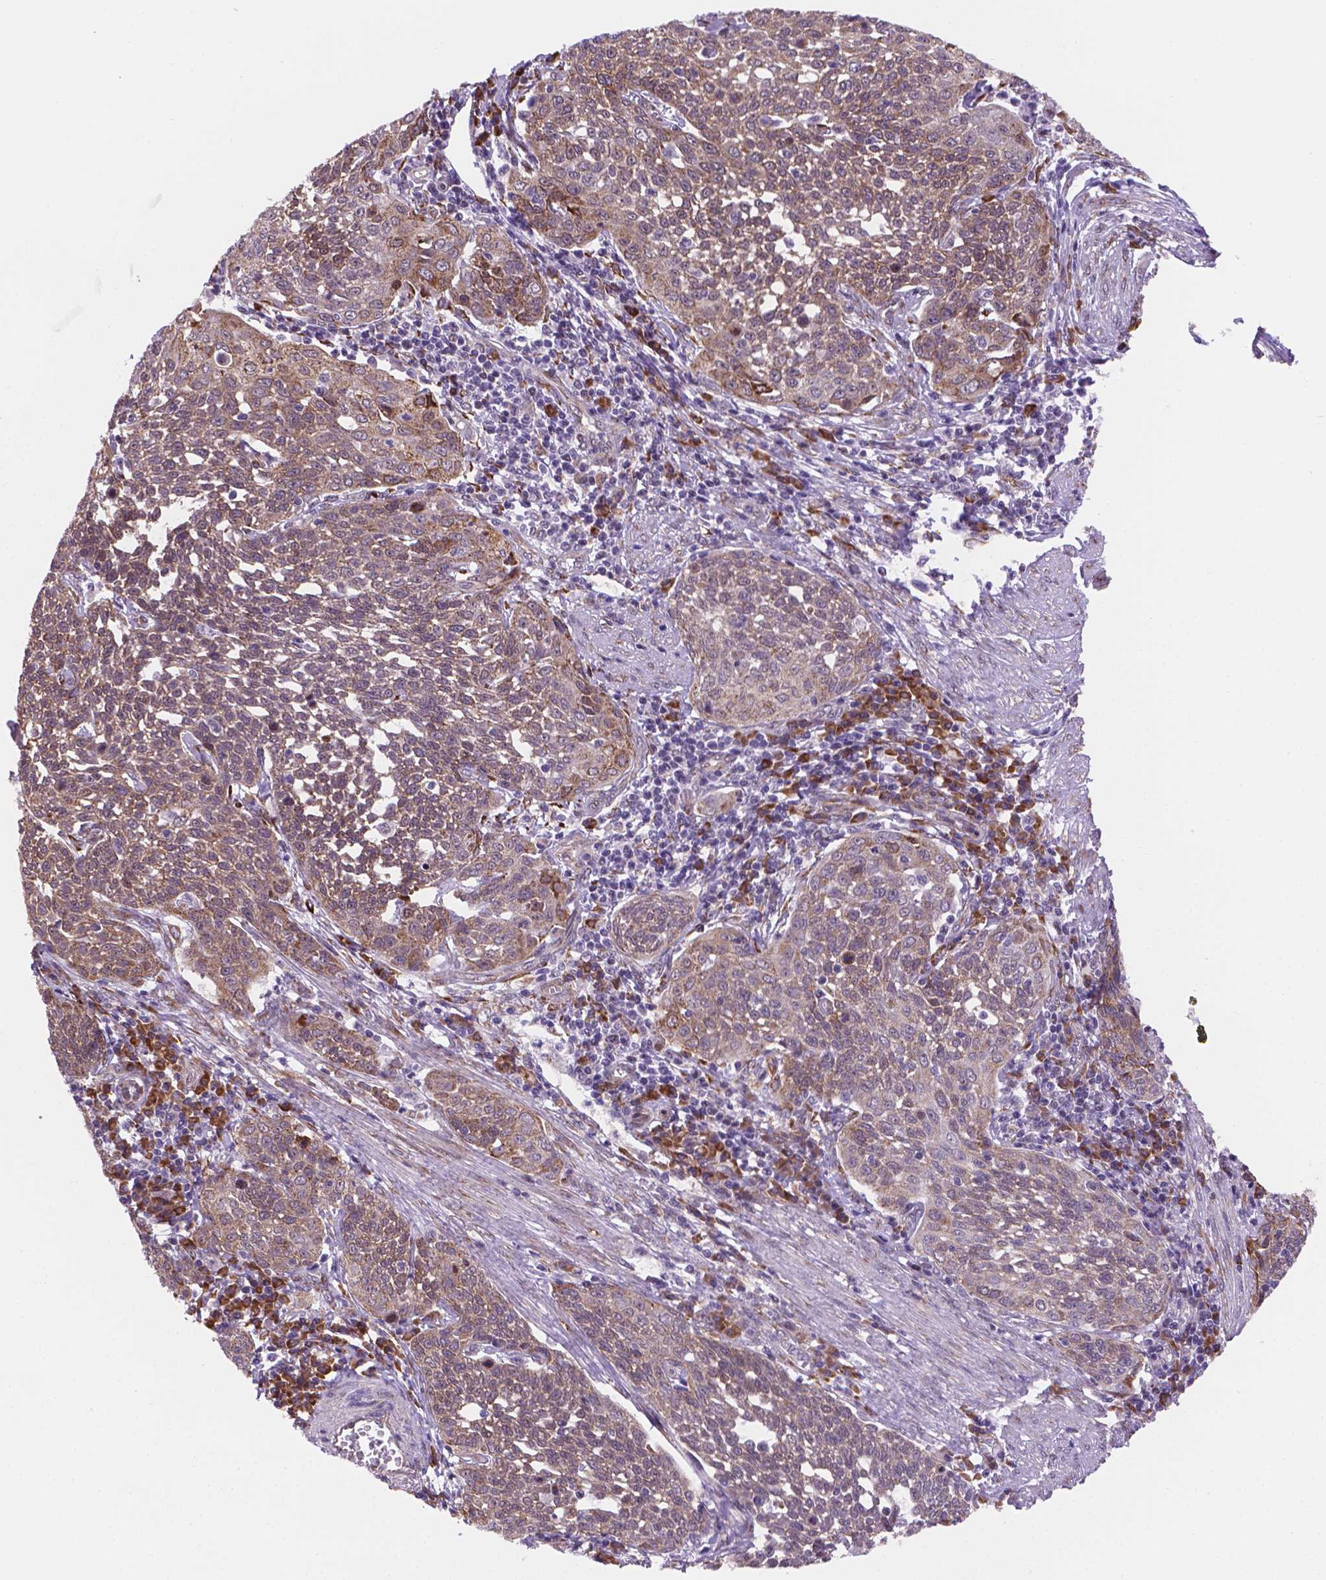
{"staining": {"intensity": "weak", "quantity": ">75%", "location": "cytoplasmic/membranous"}, "tissue": "cervical cancer", "cell_type": "Tumor cells", "image_type": "cancer", "snomed": [{"axis": "morphology", "description": "Squamous cell carcinoma, NOS"}, {"axis": "topography", "description": "Cervix"}], "caption": "Protein analysis of squamous cell carcinoma (cervical) tissue shows weak cytoplasmic/membranous staining in approximately >75% of tumor cells.", "gene": "FNIP1", "patient": {"sex": "female", "age": 34}}